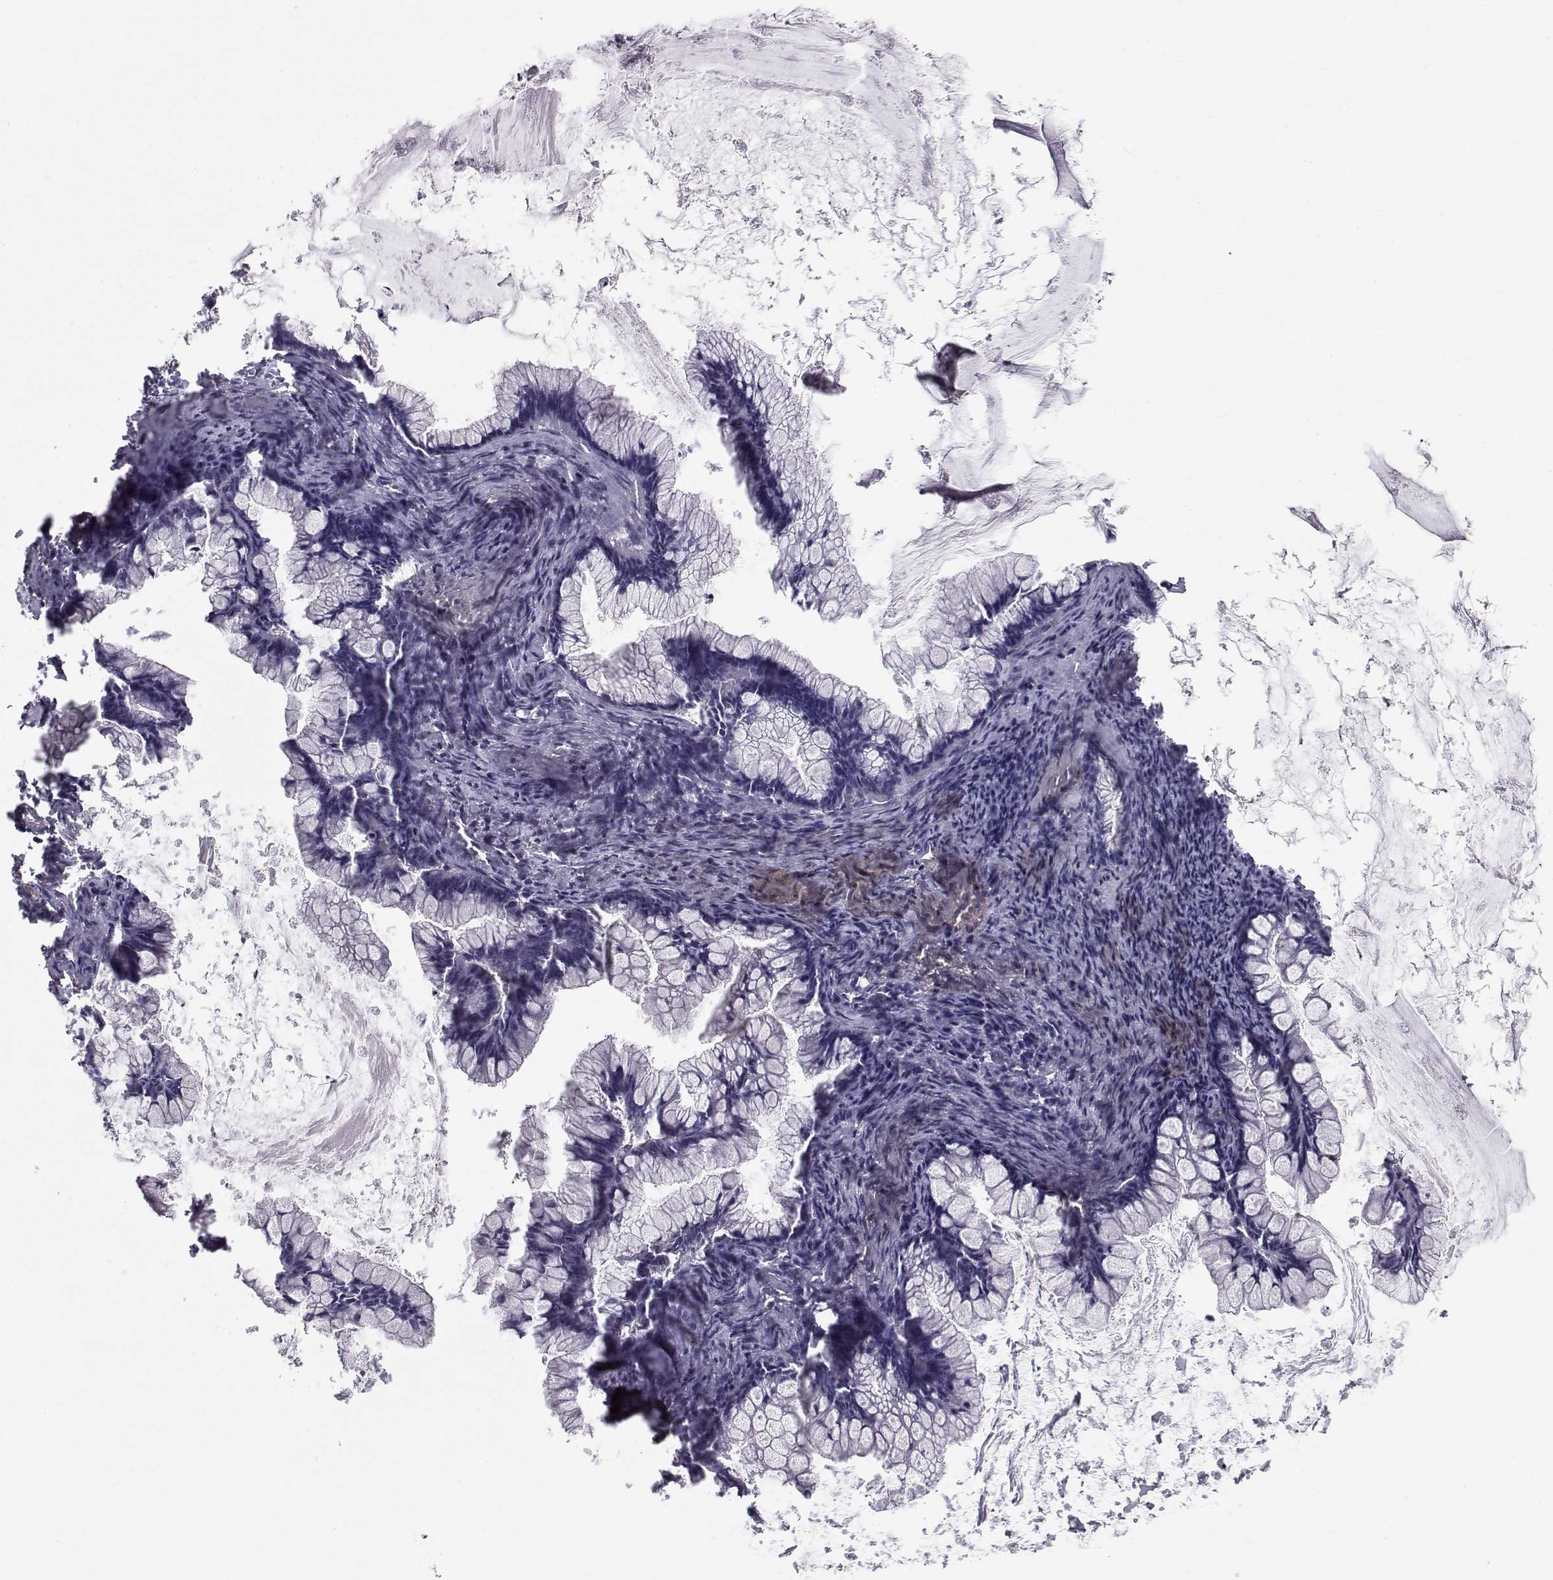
{"staining": {"intensity": "negative", "quantity": "none", "location": "none"}, "tissue": "ovarian cancer", "cell_type": "Tumor cells", "image_type": "cancer", "snomed": [{"axis": "morphology", "description": "Cystadenocarcinoma, mucinous, NOS"}, {"axis": "topography", "description": "Ovary"}], "caption": "A high-resolution micrograph shows immunohistochemistry staining of ovarian cancer, which shows no significant positivity in tumor cells.", "gene": "LRRC27", "patient": {"sex": "female", "age": 67}}